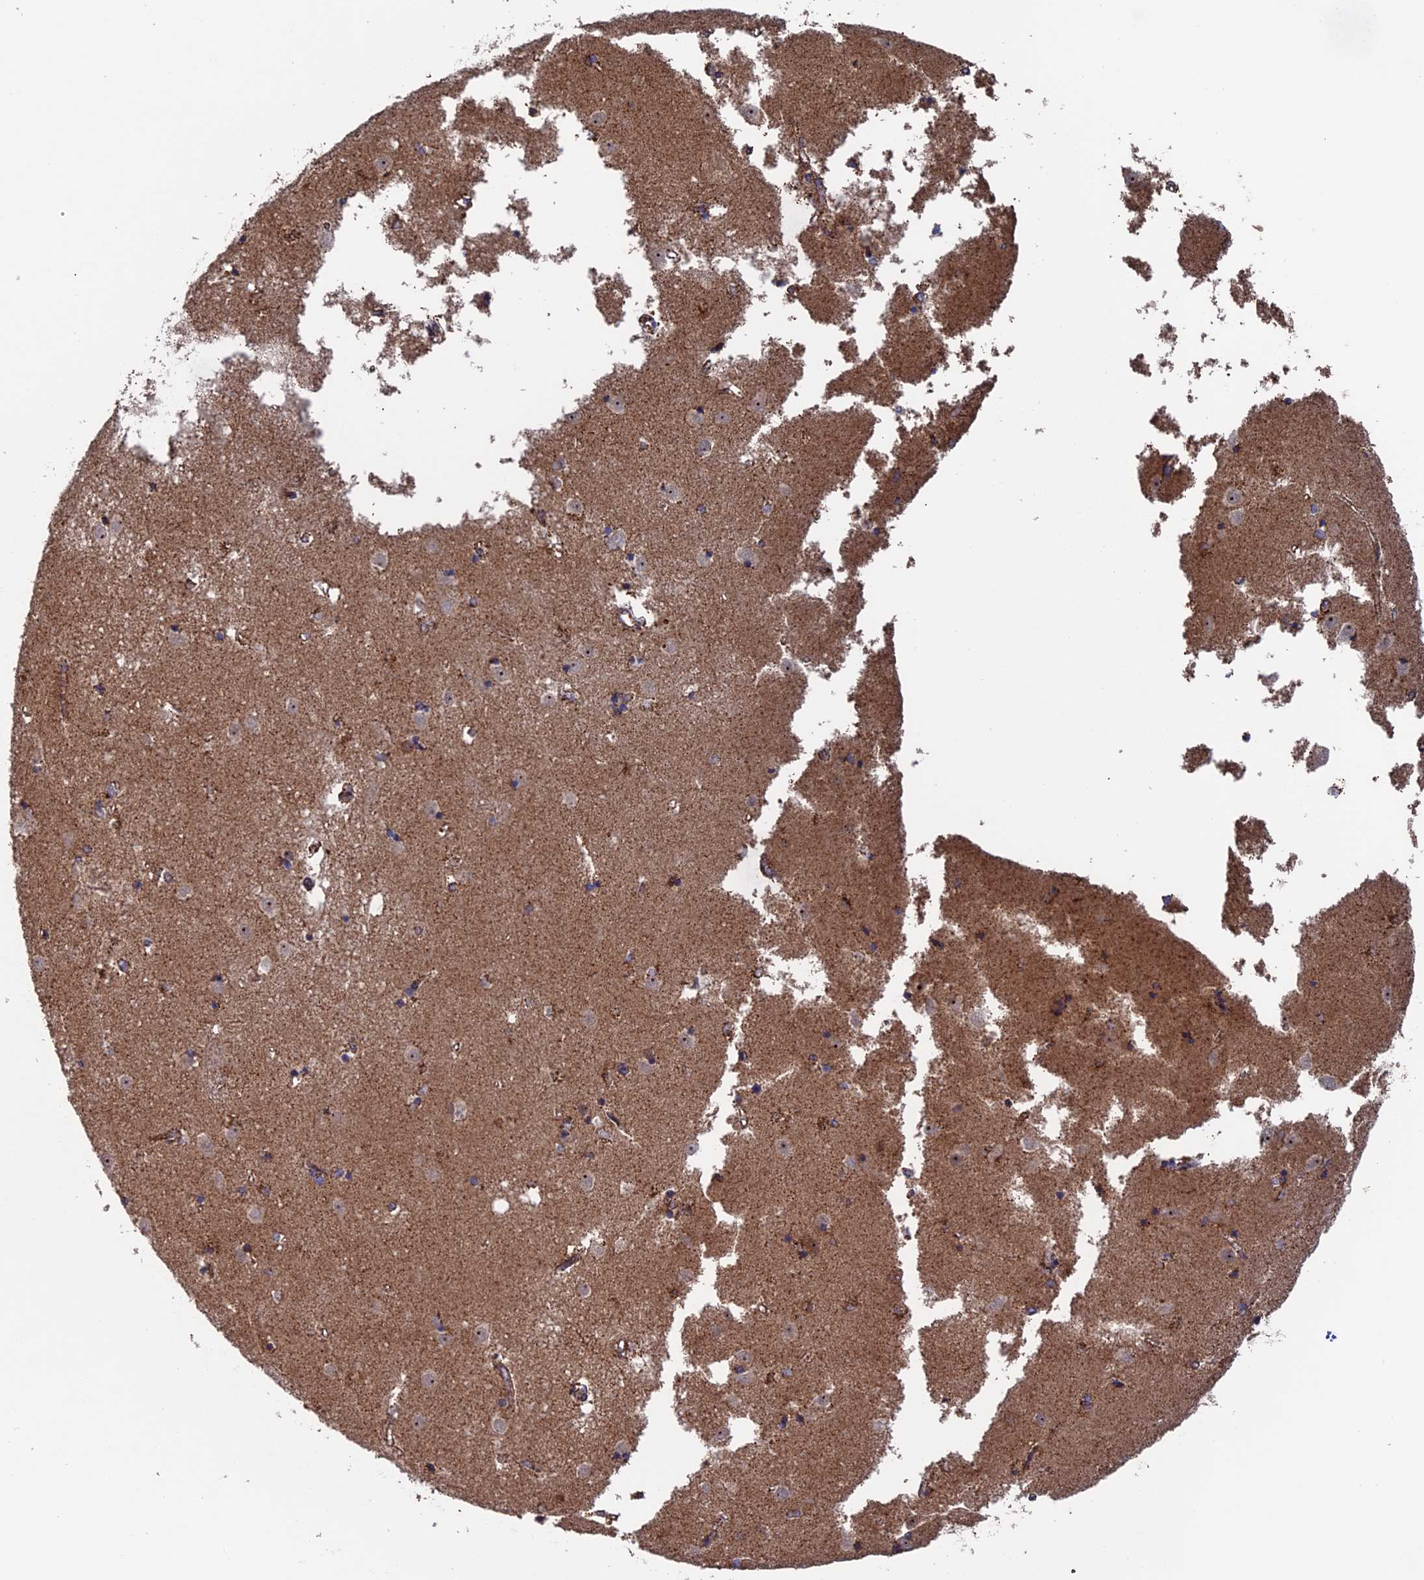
{"staining": {"intensity": "weak", "quantity": "<25%", "location": "cytoplasmic/membranous"}, "tissue": "caudate", "cell_type": "Glial cells", "image_type": "normal", "snomed": [{"axis": "morphology", "description": "Normal tissue, NOS"}, {"axis": "topography", "description": "Lateral ventricle wall"}], "caption": "Immunohistochemistry (IHC) of unremarkable human caudate demonstrates no staining in glial cells.", "gene": "DTYMK", "patient": {"sex": "male", "age": 45}}